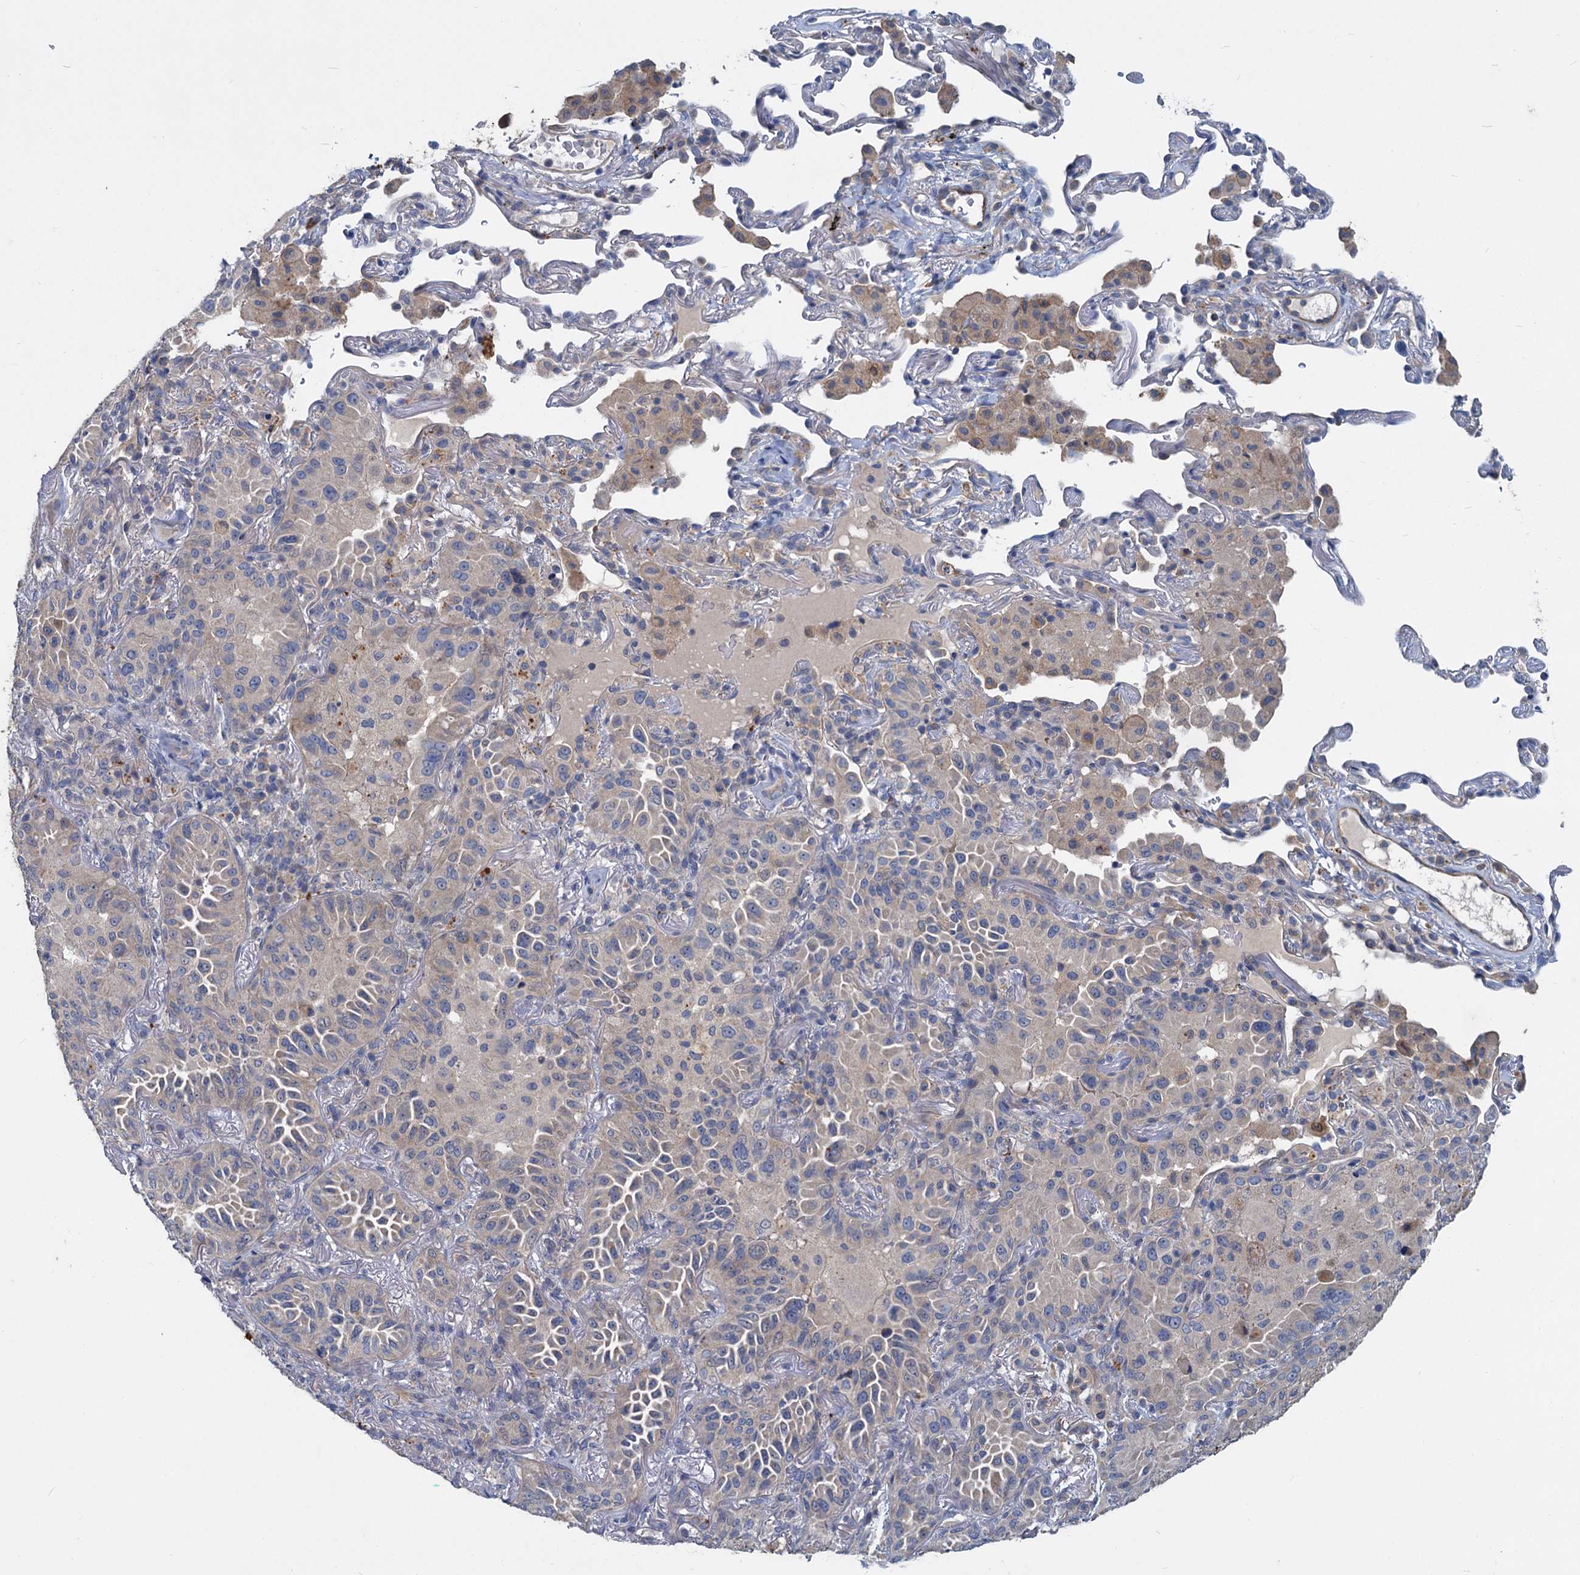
{"staining": {"intensity": "negative", "quantity": "none", "location": "none"}, "tissue": "lung cancer", "cell_type": "Tumor cells", "image_type": "cancer", "snomed": [{"axis": "morphology", "description": "Adenocarcinoma, NOS"}, {"axis": "topography", "description": "Lung"}], "caption": "Tumor cells are negative for brown protein staining in lung adenocarcinoma.", "gene": "SLC2A7", "patient": {"sex": "female", "age": 69}}